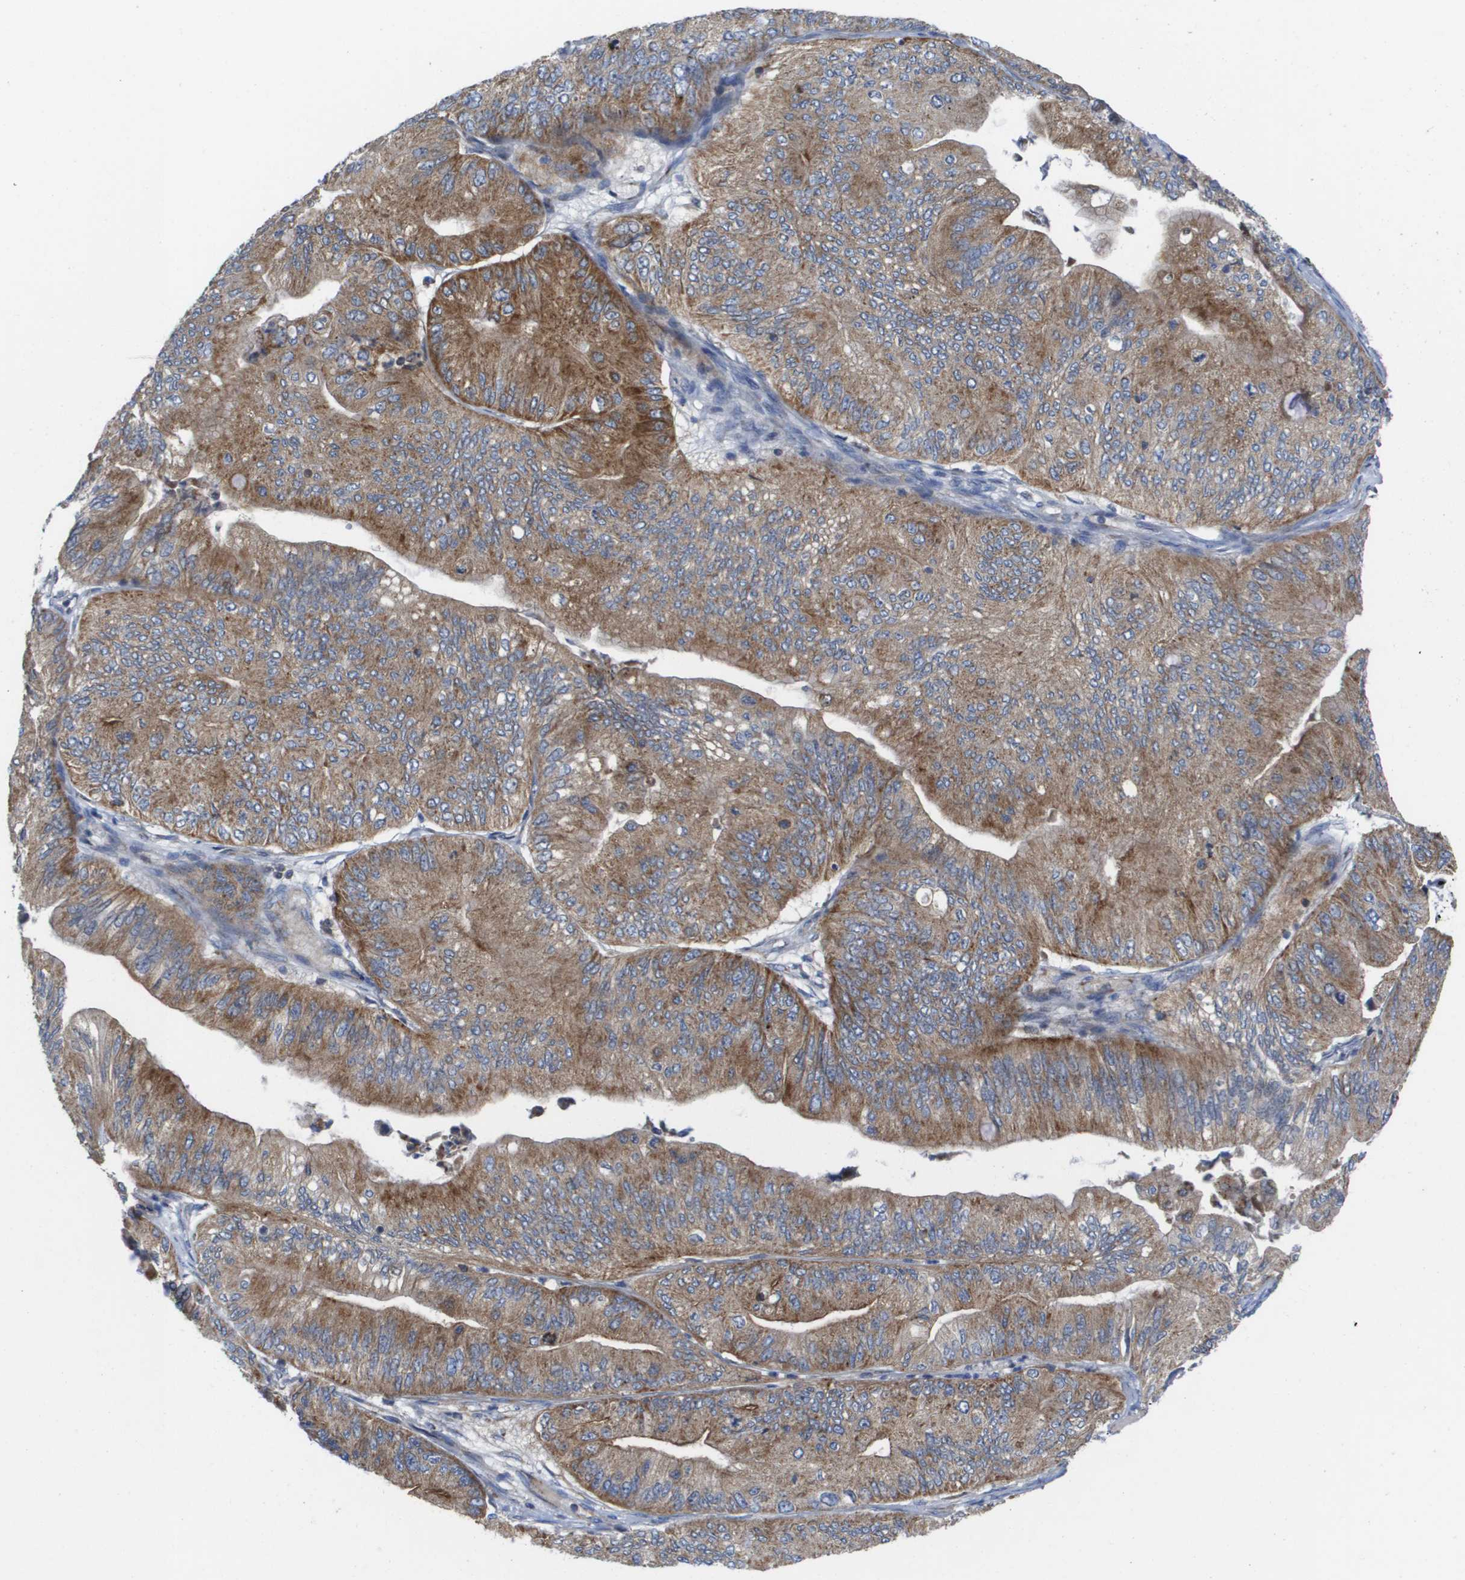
{"staining": {"intensity": "moderate", "quantity": ">75%", "location": "cytoplasmic/membranous"}, "tissue": "ovarian cancer", "cell_type": "Tumor cells", "image_type": "cancer", "snomed": [{"axis": "morphology", "description": "Cystadenocarcinoma, mucinous, NOS"}, {"axis": "topography", "description": "Ovary"}], "caption": "Protein staining of mucinous cystadenocarcinoma (ovarian) tissue shows moderate cytoplasmic/membranous positivity in about >75% of tumor cells. Immunohistochemistry stains the protein in brown and the nuclei are stained blue.", "gene": "FIS1", "patient": {"sex": "female", "age": 61}}